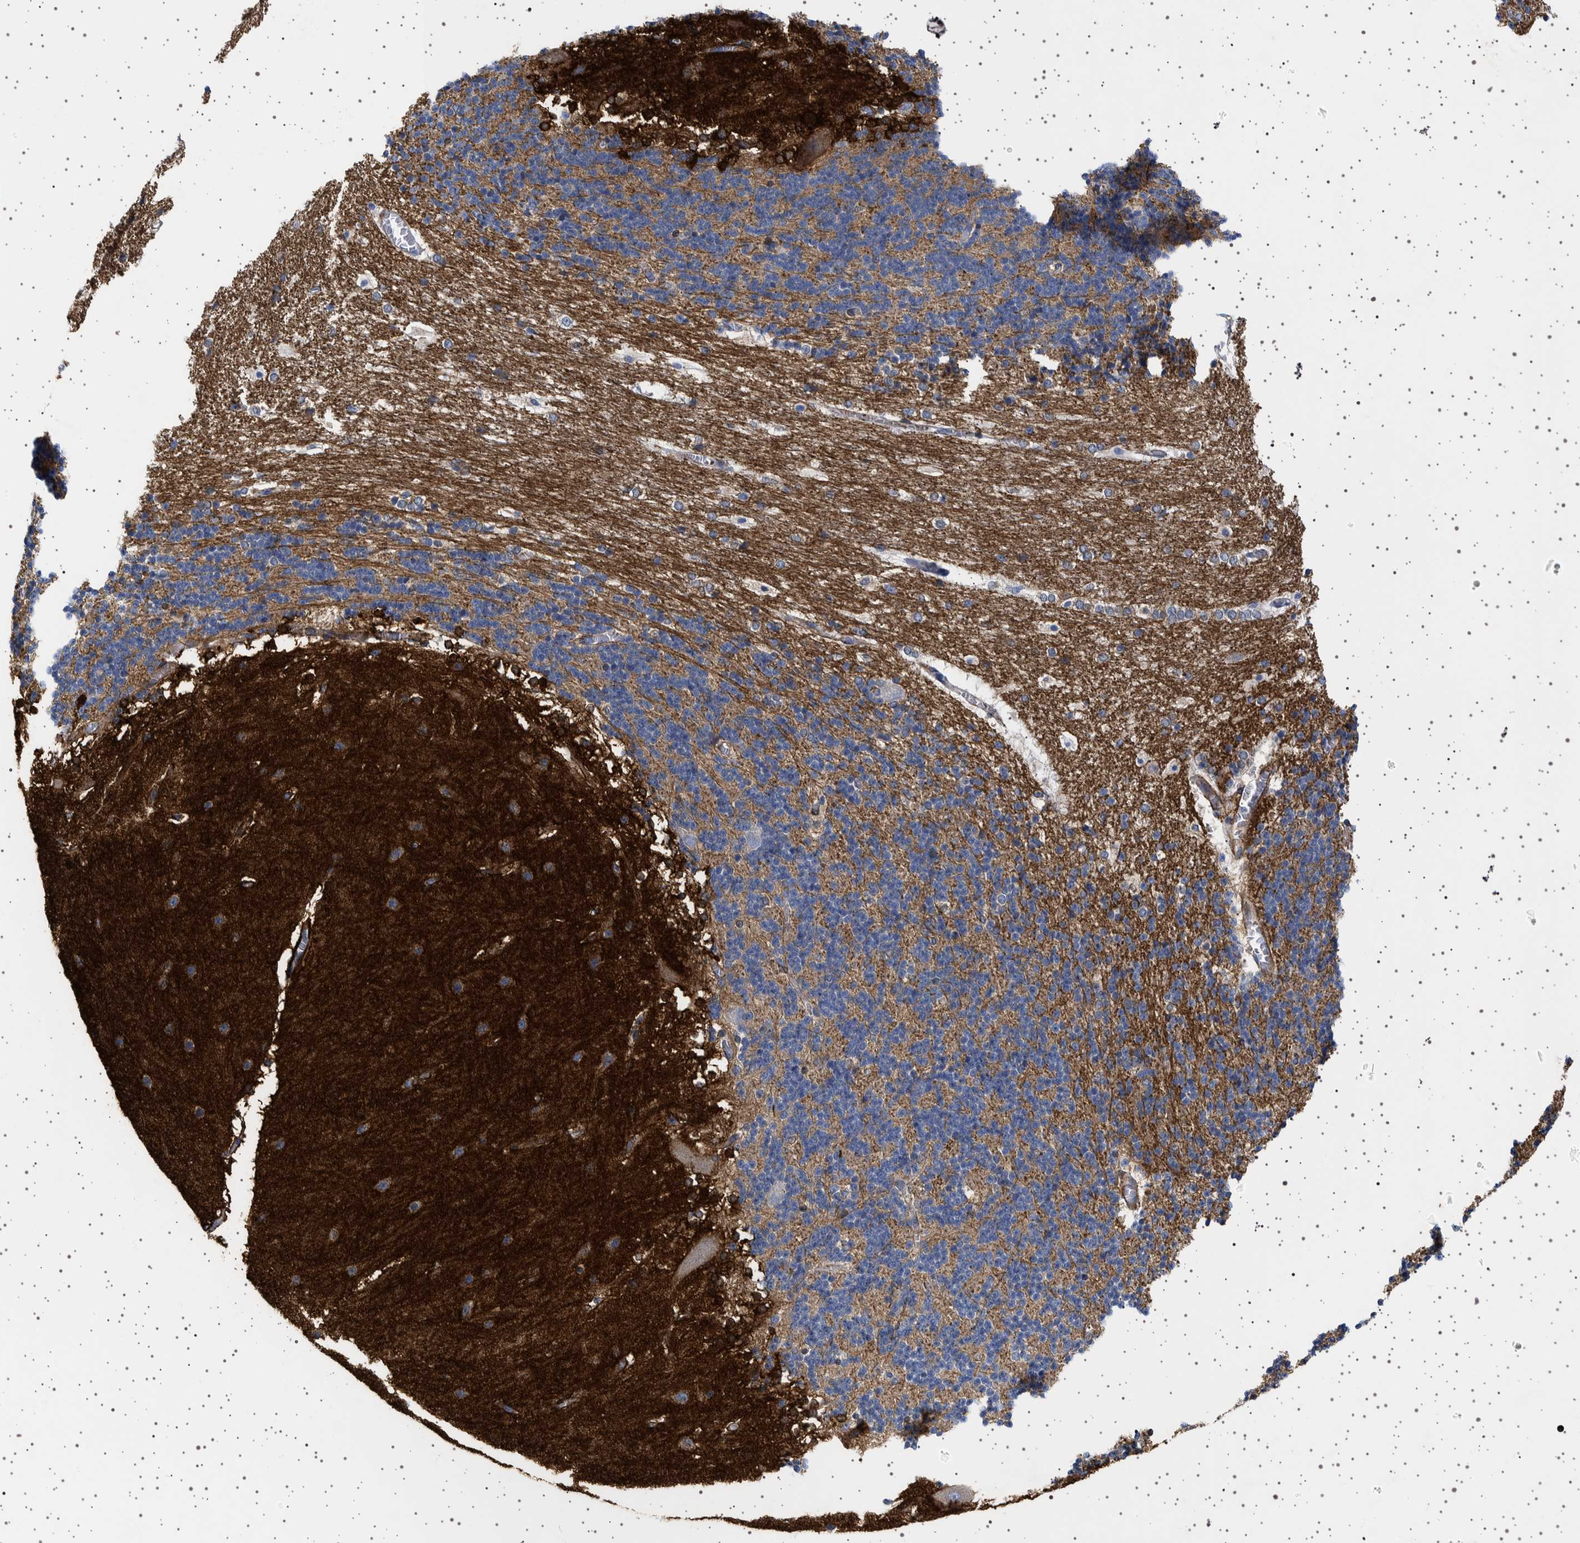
{"staining": {"intensity": "moderate", "quantity": "25%-75%", "location": "cytoplasmic/membranous"}, "tissue": "cerebellum", "cell_type": "Cells in granular layer", "image_type": "normal", "snomed": [{"axis": "morphology", "description": "Normal tissue, NOS"}, {"axis": "topography", "description": "Cerebellum"}], "caption": "Cells in granular layer reveal moderate cytoplasmic/membranous staining in approximately 25%-75% of cells in benign cerebellum.", "gene": "SEPTIN4", "patient": {"sex": "female", "age": 19}}